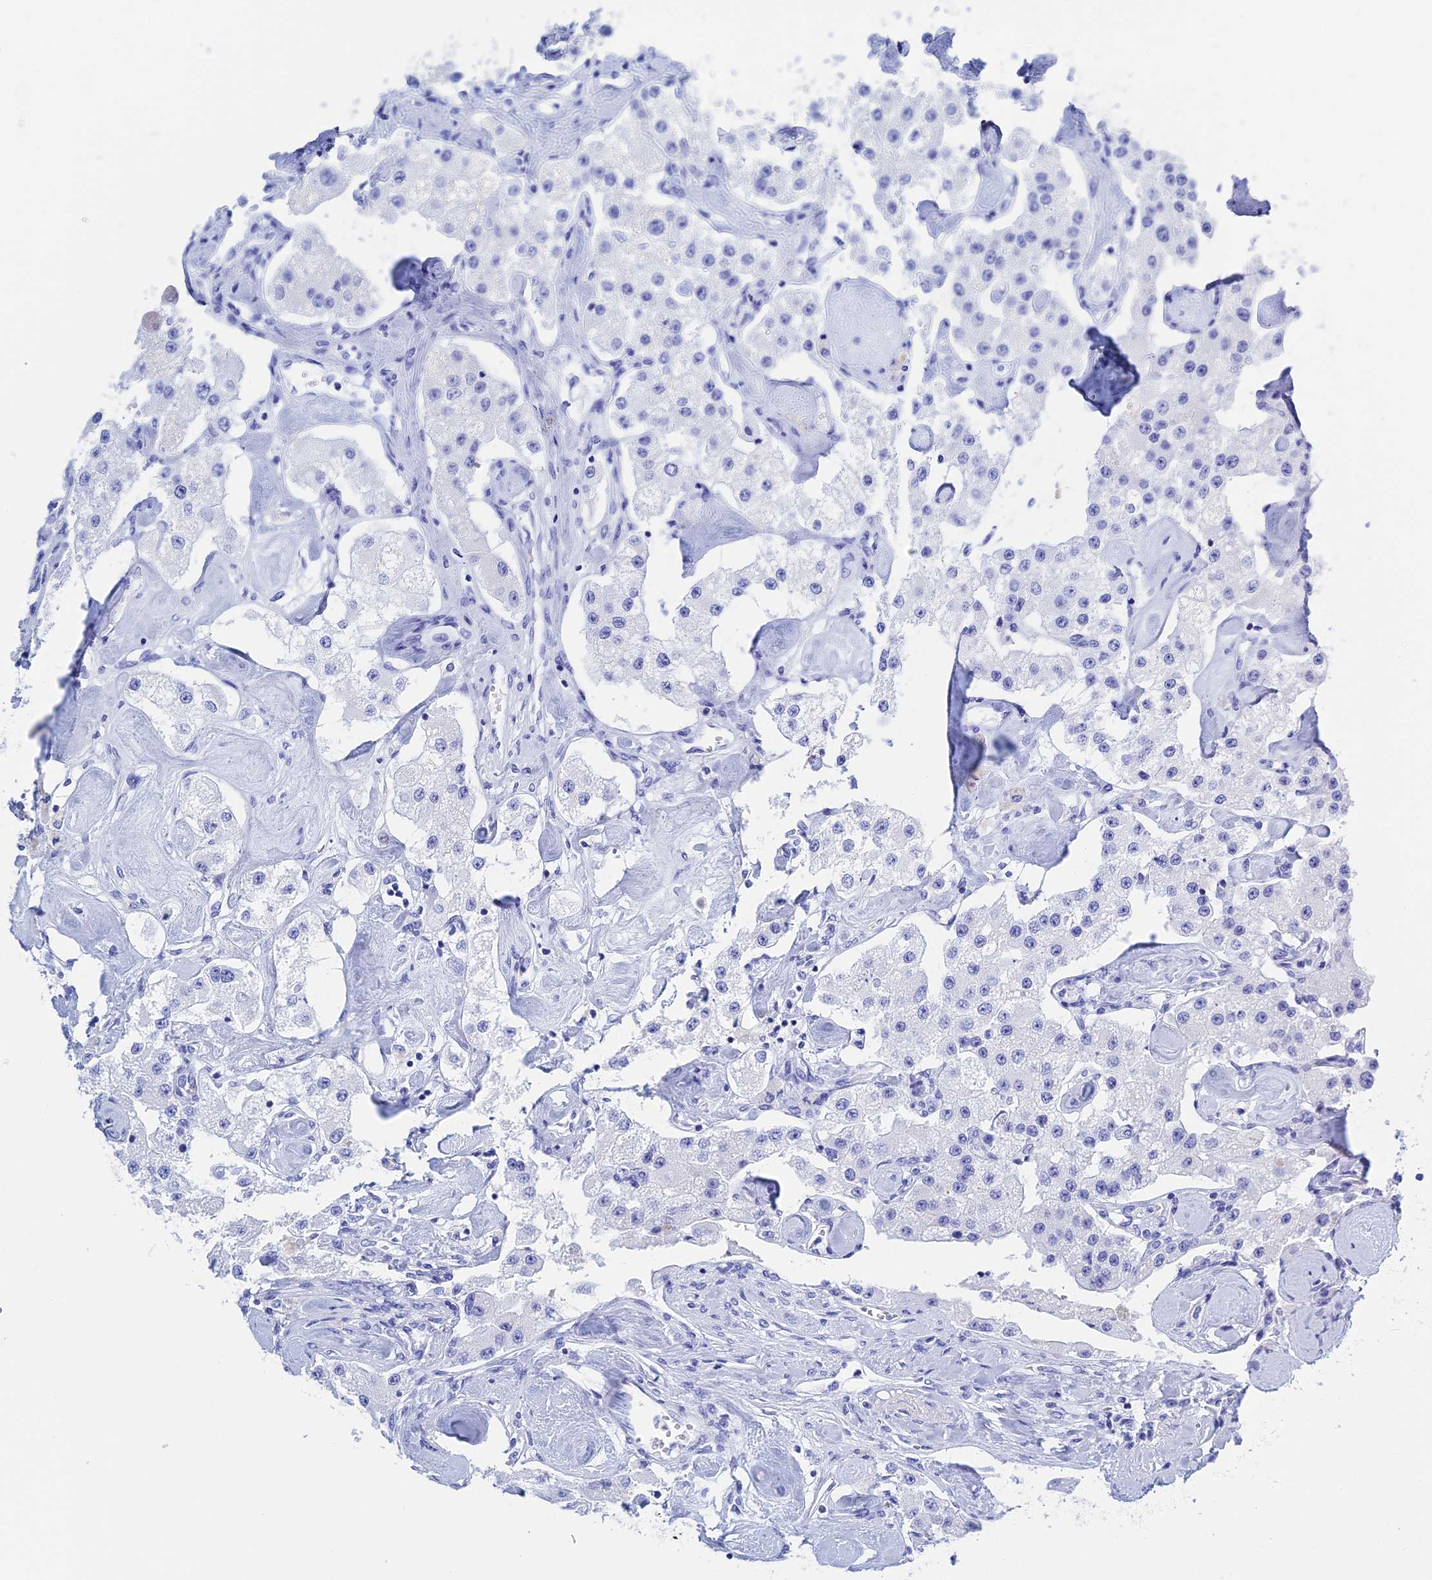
{"staining": {"intensity": "negative", "quantity": "none", "location": "none"}, "tissue": "carcinoid", "cell_type": "Tumor cells", "image_type": "cancer", "snomed": [{"axis": "morphology", "description": "Carcinoid, malignant, NOS"}, {"axis": "topography", "description": "Pancreas"}], "caption": "Tumor cells show no significant protein expression in carcinoid (malignant).", "gene": "TEX101", "patient": {"sex": "male", "age": 41}}